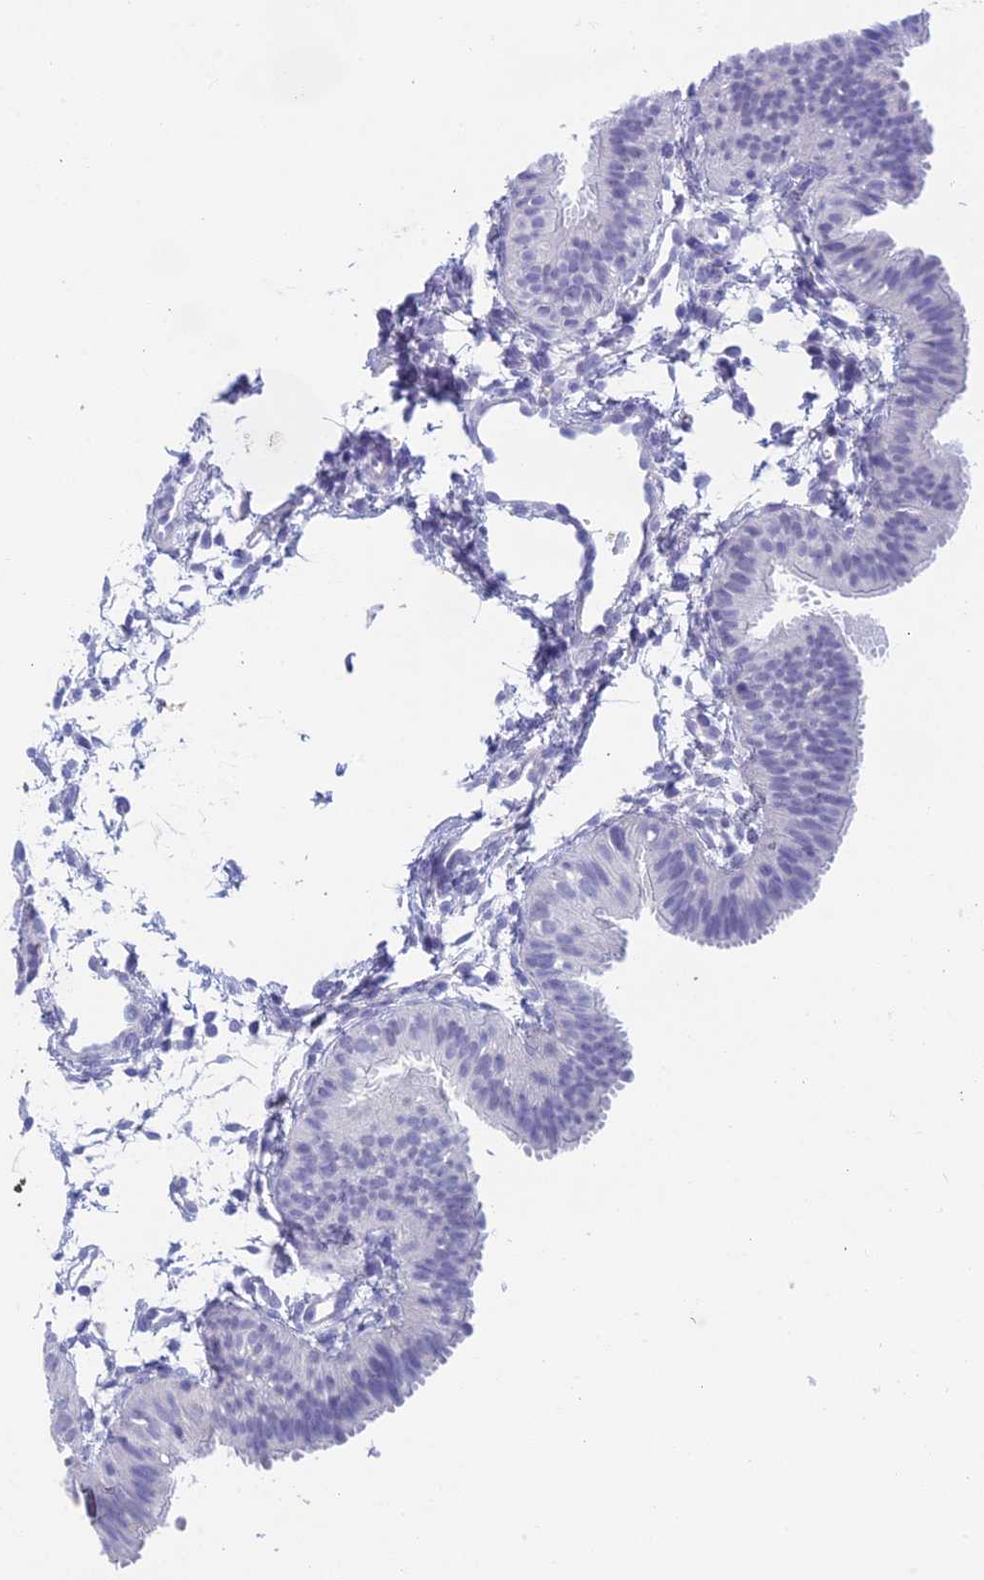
{"staining": {"intensity": "negative", "quantity": "none", "location": "none"}, "tissue": "fallopian tube", "cell_type": "Glandular cells", "image_type": "normal", "snomed": [{"axis": "morphology", "description": "Normal tissue, NOS"}, {"axis": "topography", "description": "Fallopian tube"}], "caption": "The micrograph shows no staining of glandular cells in benign fallopian tube. (Immunohistochemistry (ihc), brightfield microscopy, high magnification).", "gene": "TMEM161B", "patient": {"sex": "female", "age": 35}}